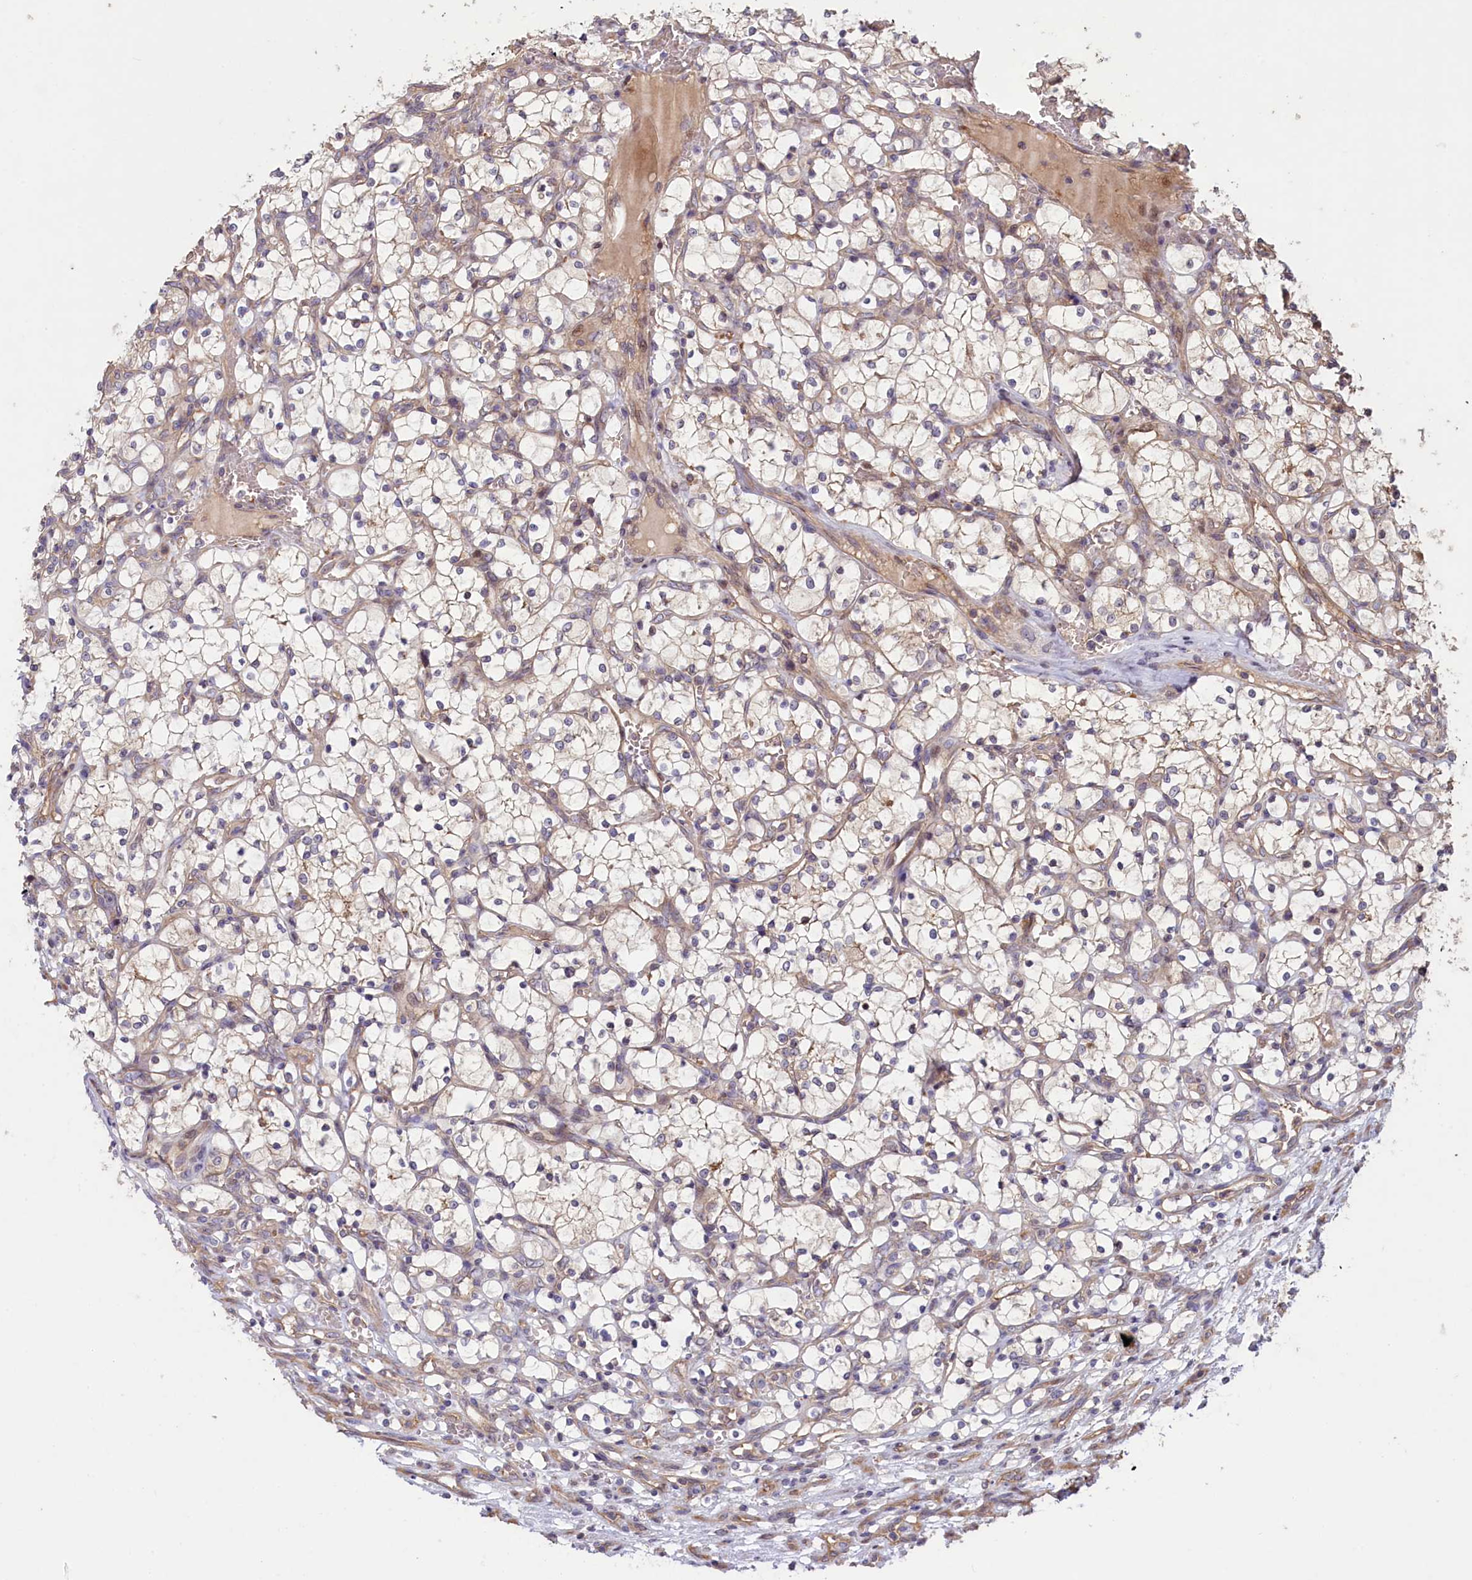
{"staining": {"intensity": "weak", "quantity": "25%-75%", "location": "cytoplasmic/membranous"}, "tissue": "renal cancer", "cell_type": "Tumor cells", "image_type": "cancer", "snomed": [{"axis": "morphology", "description": "Adenocarcinoma, NOS"}, {"axis": "topography", "description": "Kidney"}], "caption": "An IHC histopathology image of tumor tissue is shown. Protein staining in brown highlights weak cytoplasmic/membranous positivity in adenocarcinoma (renal) within tumor cells.", "gene": "CIAO2B", "patient": {"sex": "female", "age": 69}}